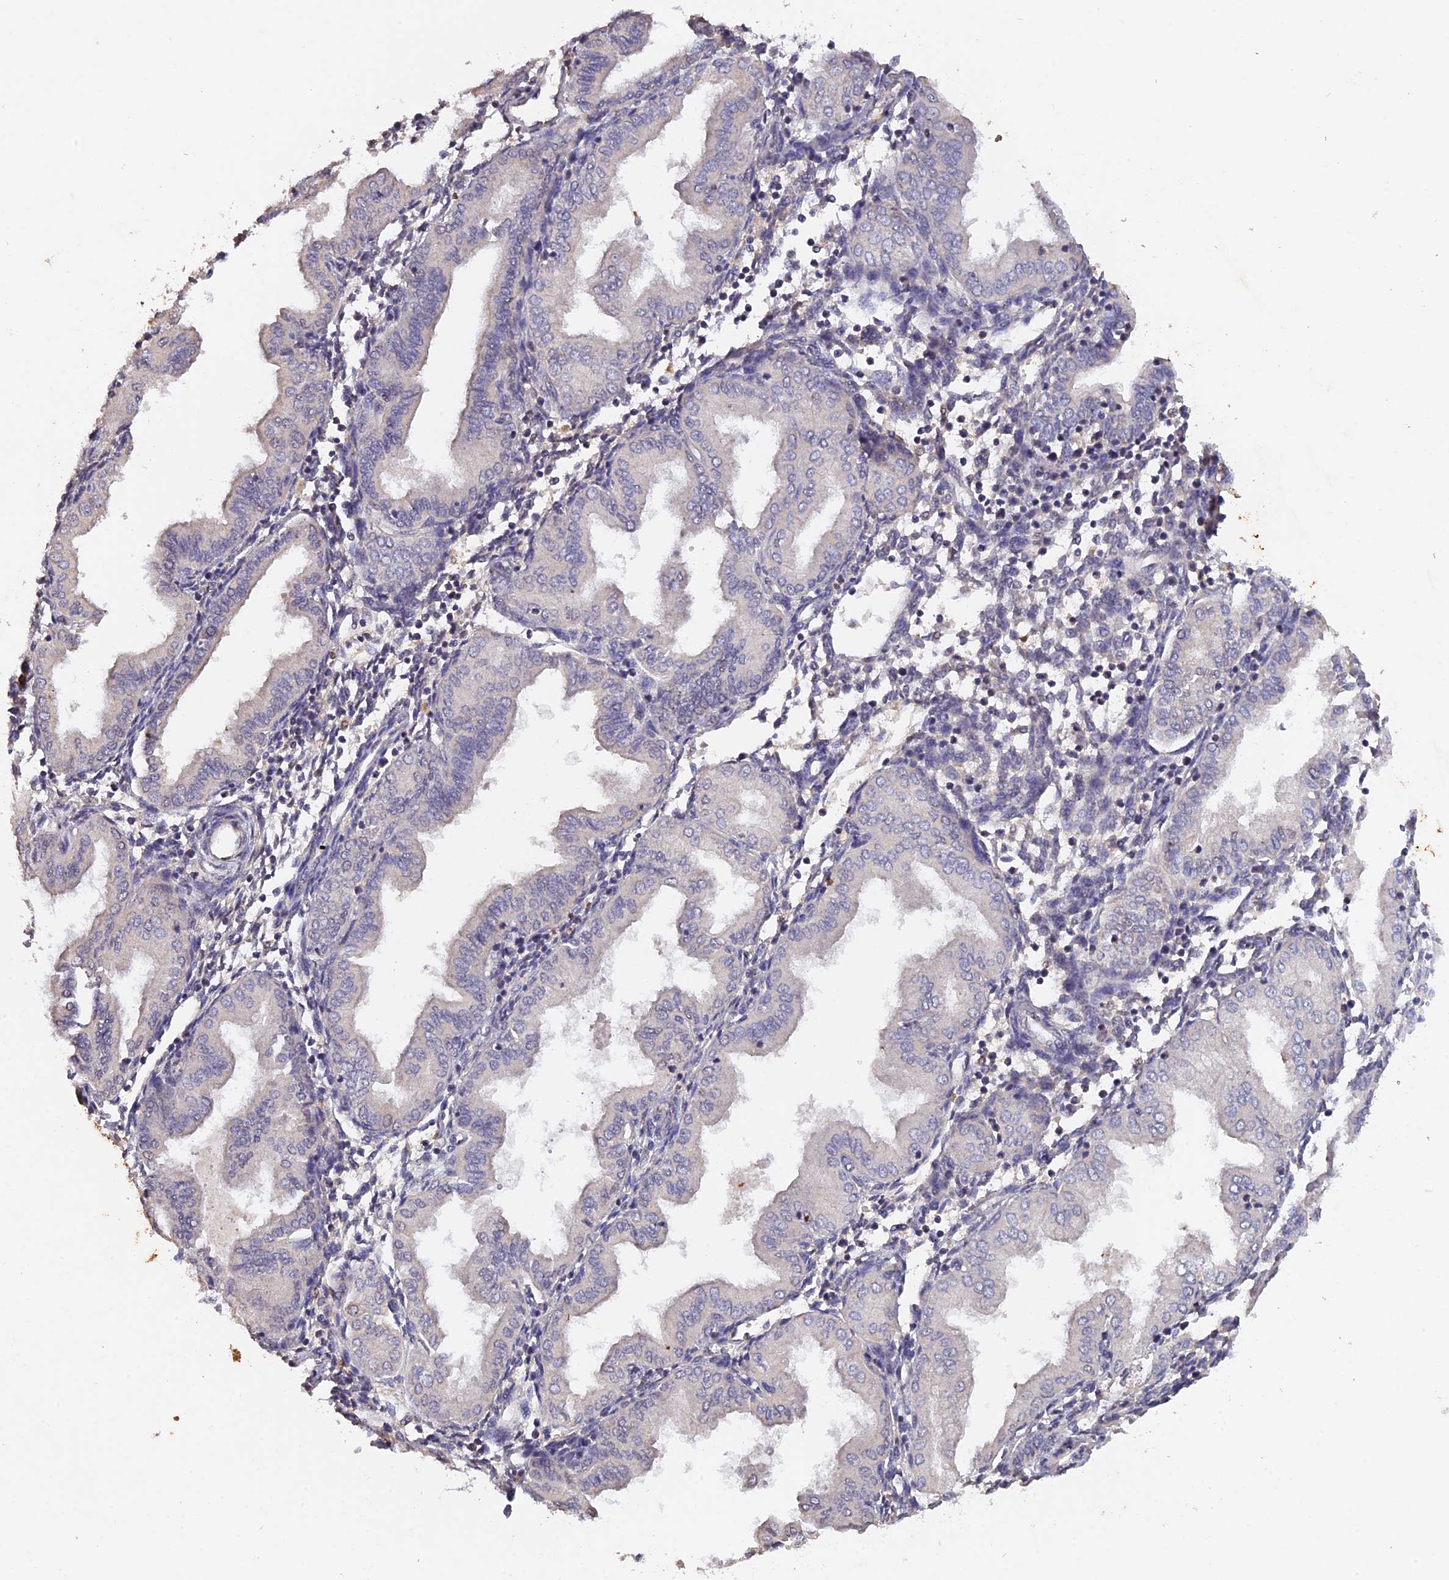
{"staining": {"intensity": "negative", "quantity": "none", "location": "none"}, "tissue": "endometrium", "cell_type": "Cells in endometrial stroma", "image_type": "normal", "snomed": [{"axis": "morphology", "description": "Normal tissue, NOS"}, {"axis": "topography", "description": "Endometrium"}], "caption": "DAB (3,3'-diaminobenzidine) immunohistochemical staining of normal endometrium shows no significant expression in cells in endometrial stroma. (DAB immunohistochemistry (IHC) visualized using brightfield microscopy, high magnification).", "gene": "SLC39A13", "patient": {"sex": "female", "age": 53}}